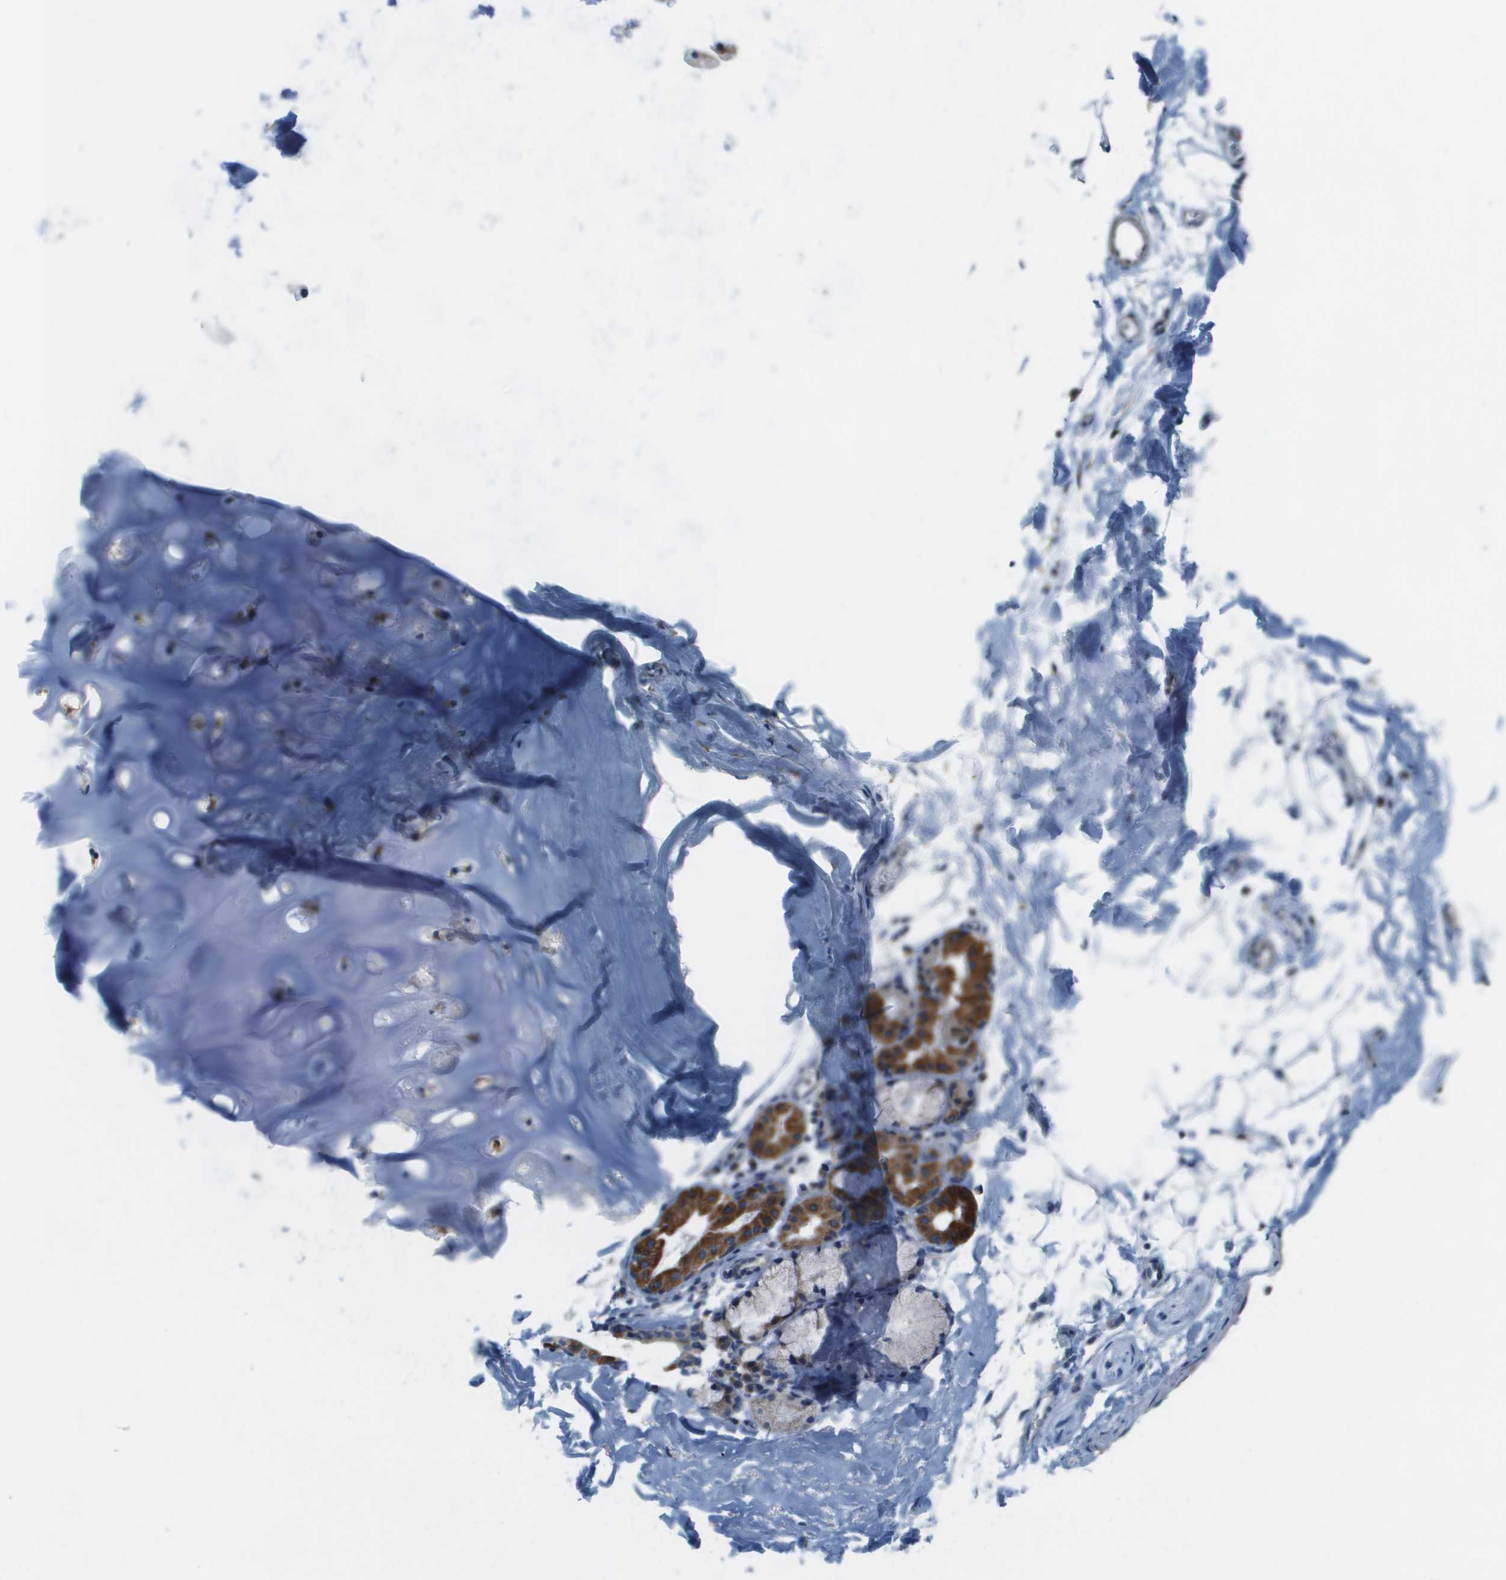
{"staining": {"intensity": "negative", "quantity": "none", "location": "none"}, "tissue": "adipose tissue", "cell_type": "Adipocytes", "image_type": "normal", "snomed": [{"axis": "morphology", "description": "Normal tissue, NOS"}, {"axis": "topography", "description": "Cartilage tissue"}, {"axis": "topography", "description": "Bronchus"}], "caption": "Immunohistochemistry of benign adipose tissue reveals no staining in adipocytes. Nuclei are stained in blue.", "gene": "TAOK3", "patient": {"sex": "female", "age": 53}}